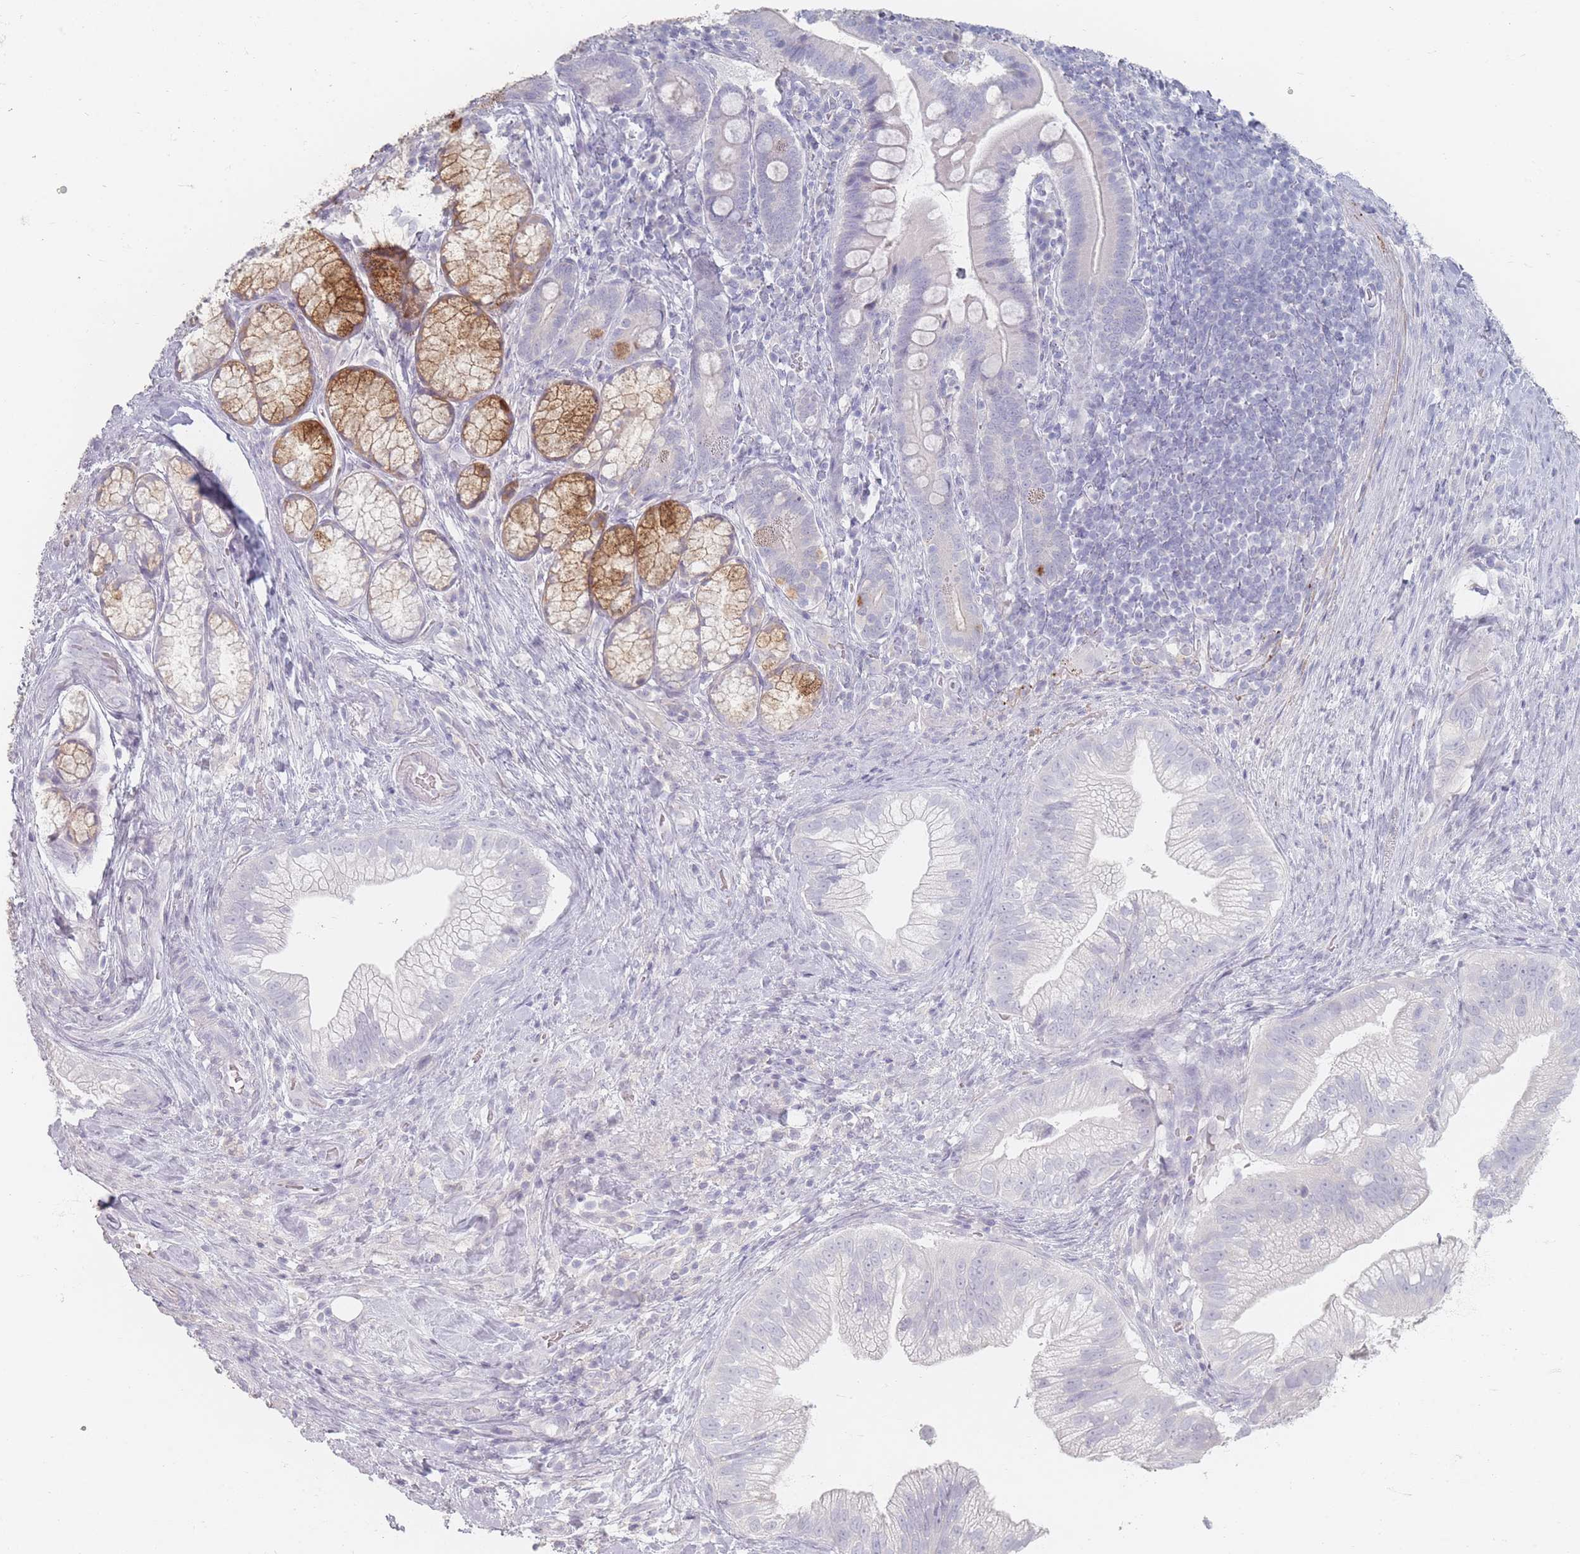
{"staining": {"intensity": "negative", "quantity": "none", "location": "none"}, "tissue": "pancreatic cancer", "cell_type": "Tumor cells", "image_type": "cancer", "snomed": [{"axis": "morphology", "description": "Adenocarcinoma, NOS"}, {"axis": "topography", "description": "Pancreas"}], "caption": "Immunohistochemistry (IHC) micrograph of neoplastic tissue: pancreatic cancer (adenocarcinoma) stained with DAB shows no significant protein positivity in tumor cells.", "gene": "HELZ2", "patient": {"sex": "male", "age": 70}}